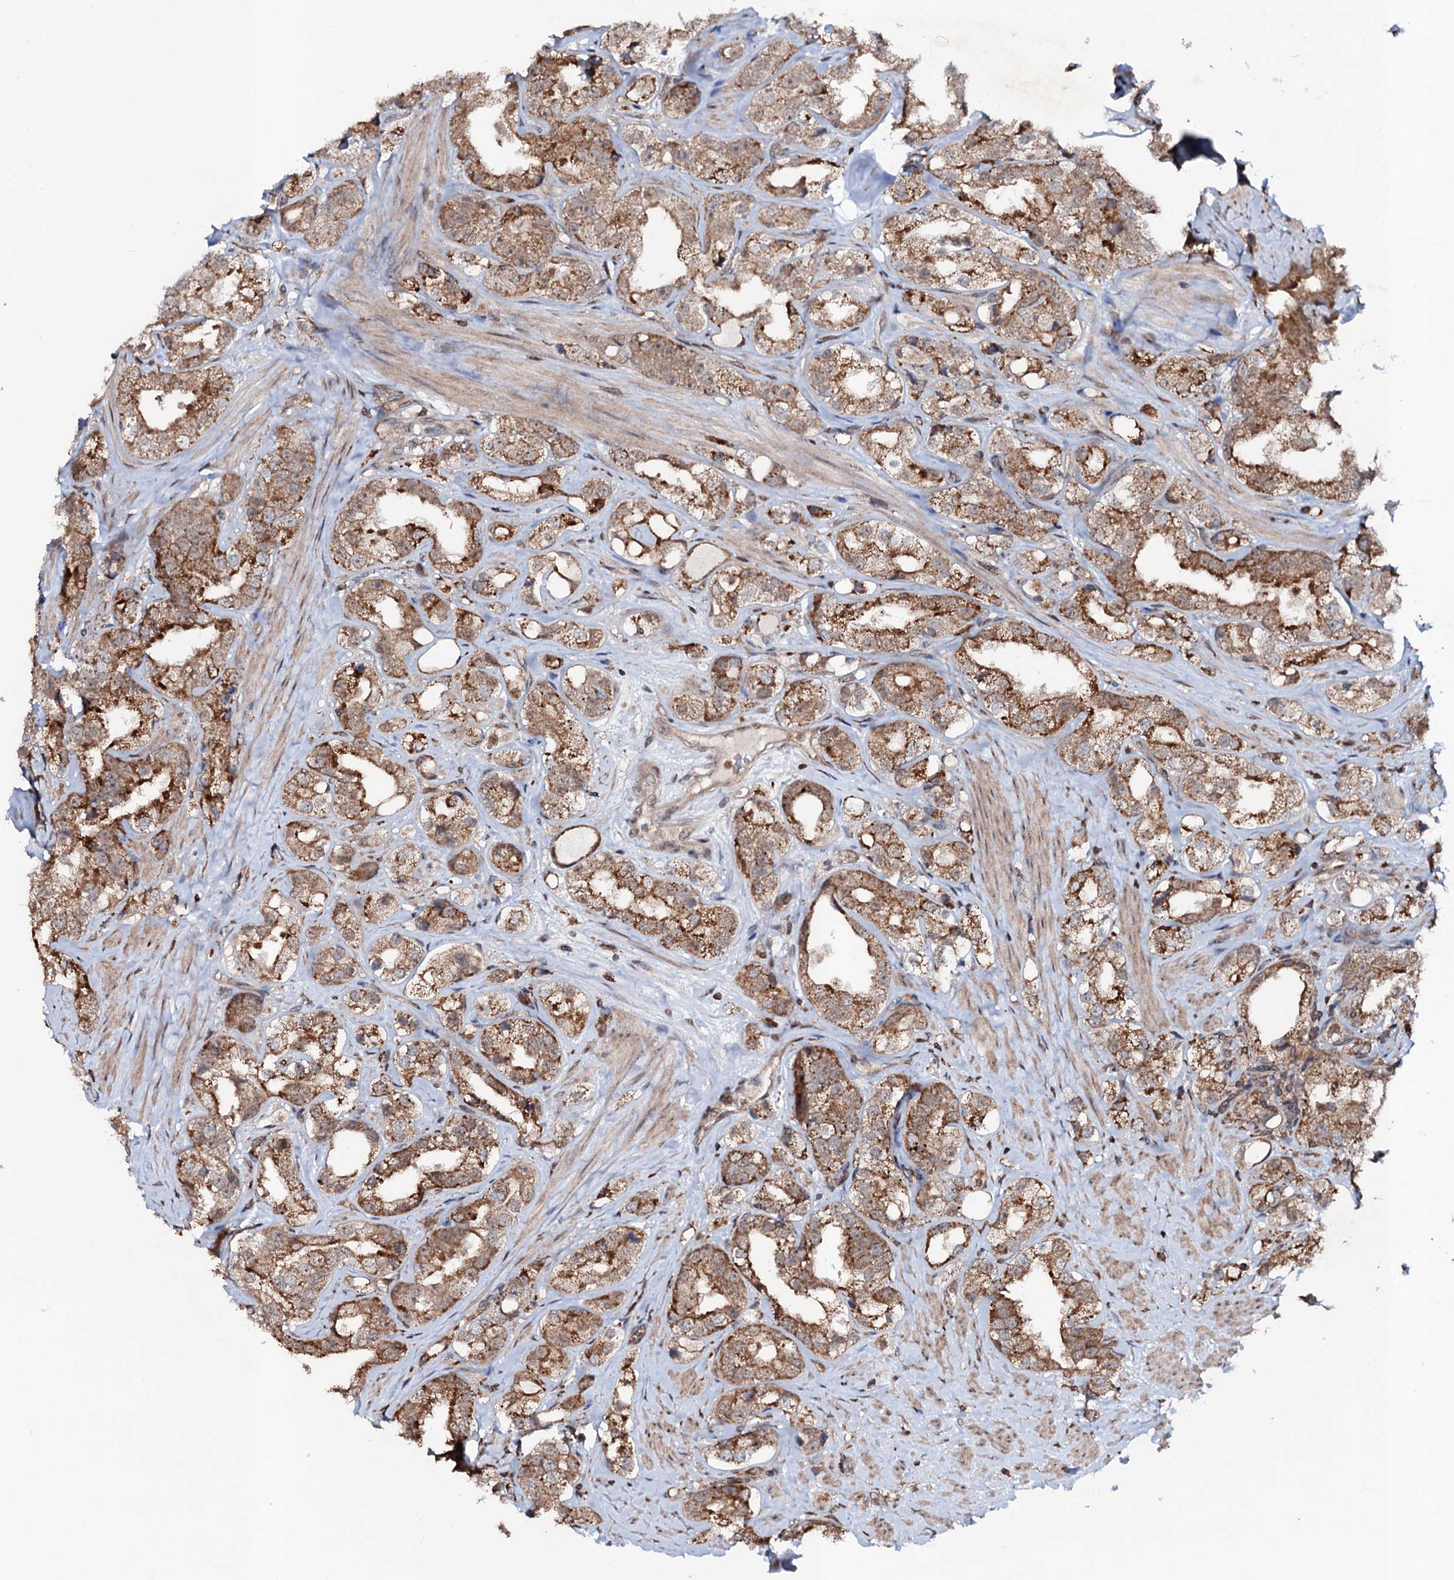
{"staining": {"intensity": "moderate", "quantity": ">75%", "location": "cytoplasmic/membranous"}, "tissue": "prostate cancer", "cell_type": "Tumor cells", "image_type": "cancer", "snomed": [{"axis": "morphology", "description": "Adenocarcinoma, NOS"}, {"axis": "topography", "description": "Prostate"}], "caption": "Human prostate cancer (adenocarcinoma) stained with a brown dye exhibits moderate cytoplasmic/membranous positive expression in approximately >75% of tumor cells.", "gene": "COG6", "patient": {"sex": "male", "age": 79}}